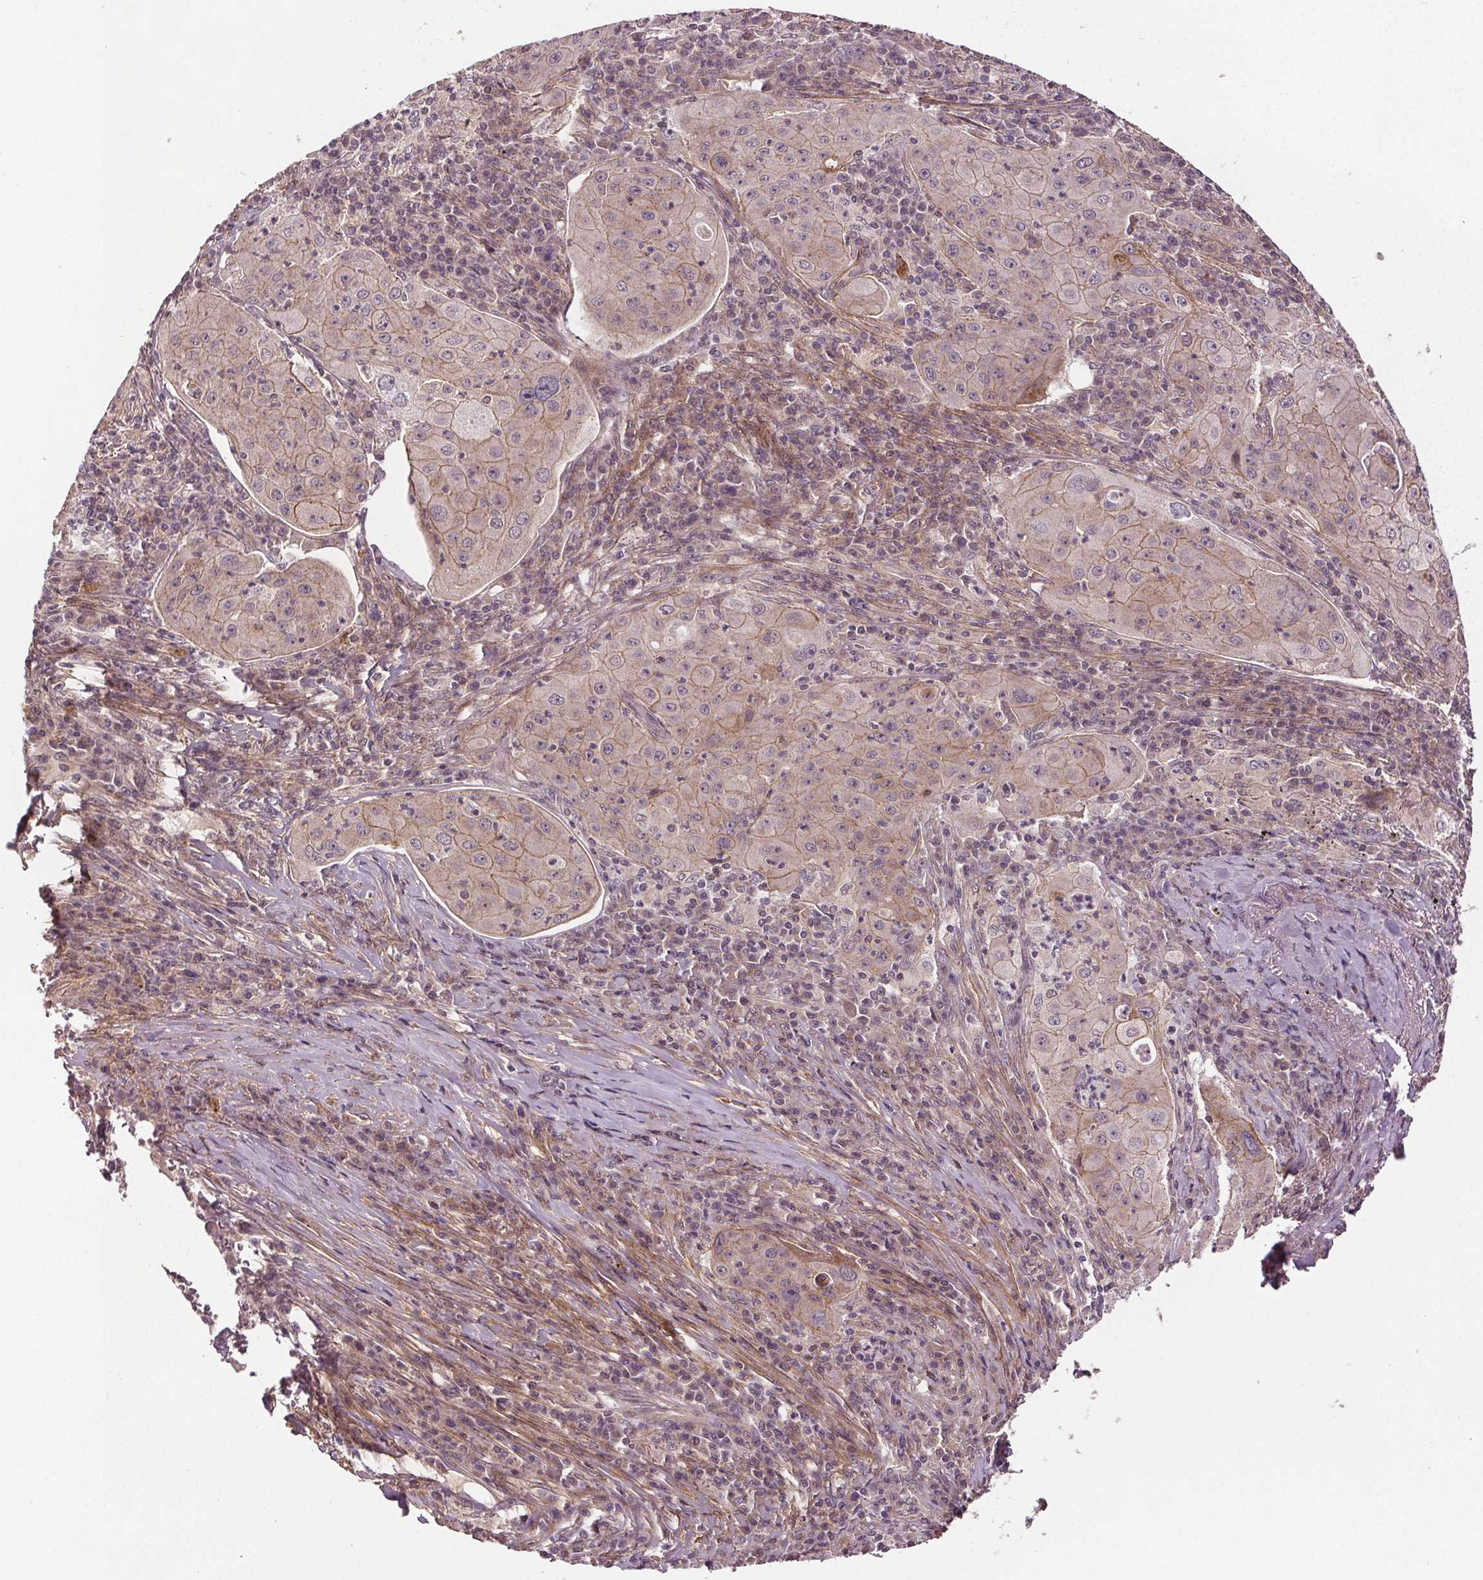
{"staining": {"intensity": "moderate", "quantity": "25%-75%", "location": "cytoplasmic/membranous"}, "tissue": "lung cancer", "cell_type": "Tumor cells", "image_type": "cancer", "snomed": [{"axis": "morphology", "description": "Squamous cell carcinoma, NOS"}, {"axis": "topography", "description": "Lung"}], "caption": "High-magnification brightfield microscopy of squamous cell carcinoma (lung) stained with DAB (brown) and counterstained with hematoxylin (blue). tumor cells exhibit moderate cytoplasmic/membranous staining is seen in about25%-75% of cells.", "gene": "EPHB3", "patient": {"sex": "female", "age": 59}}